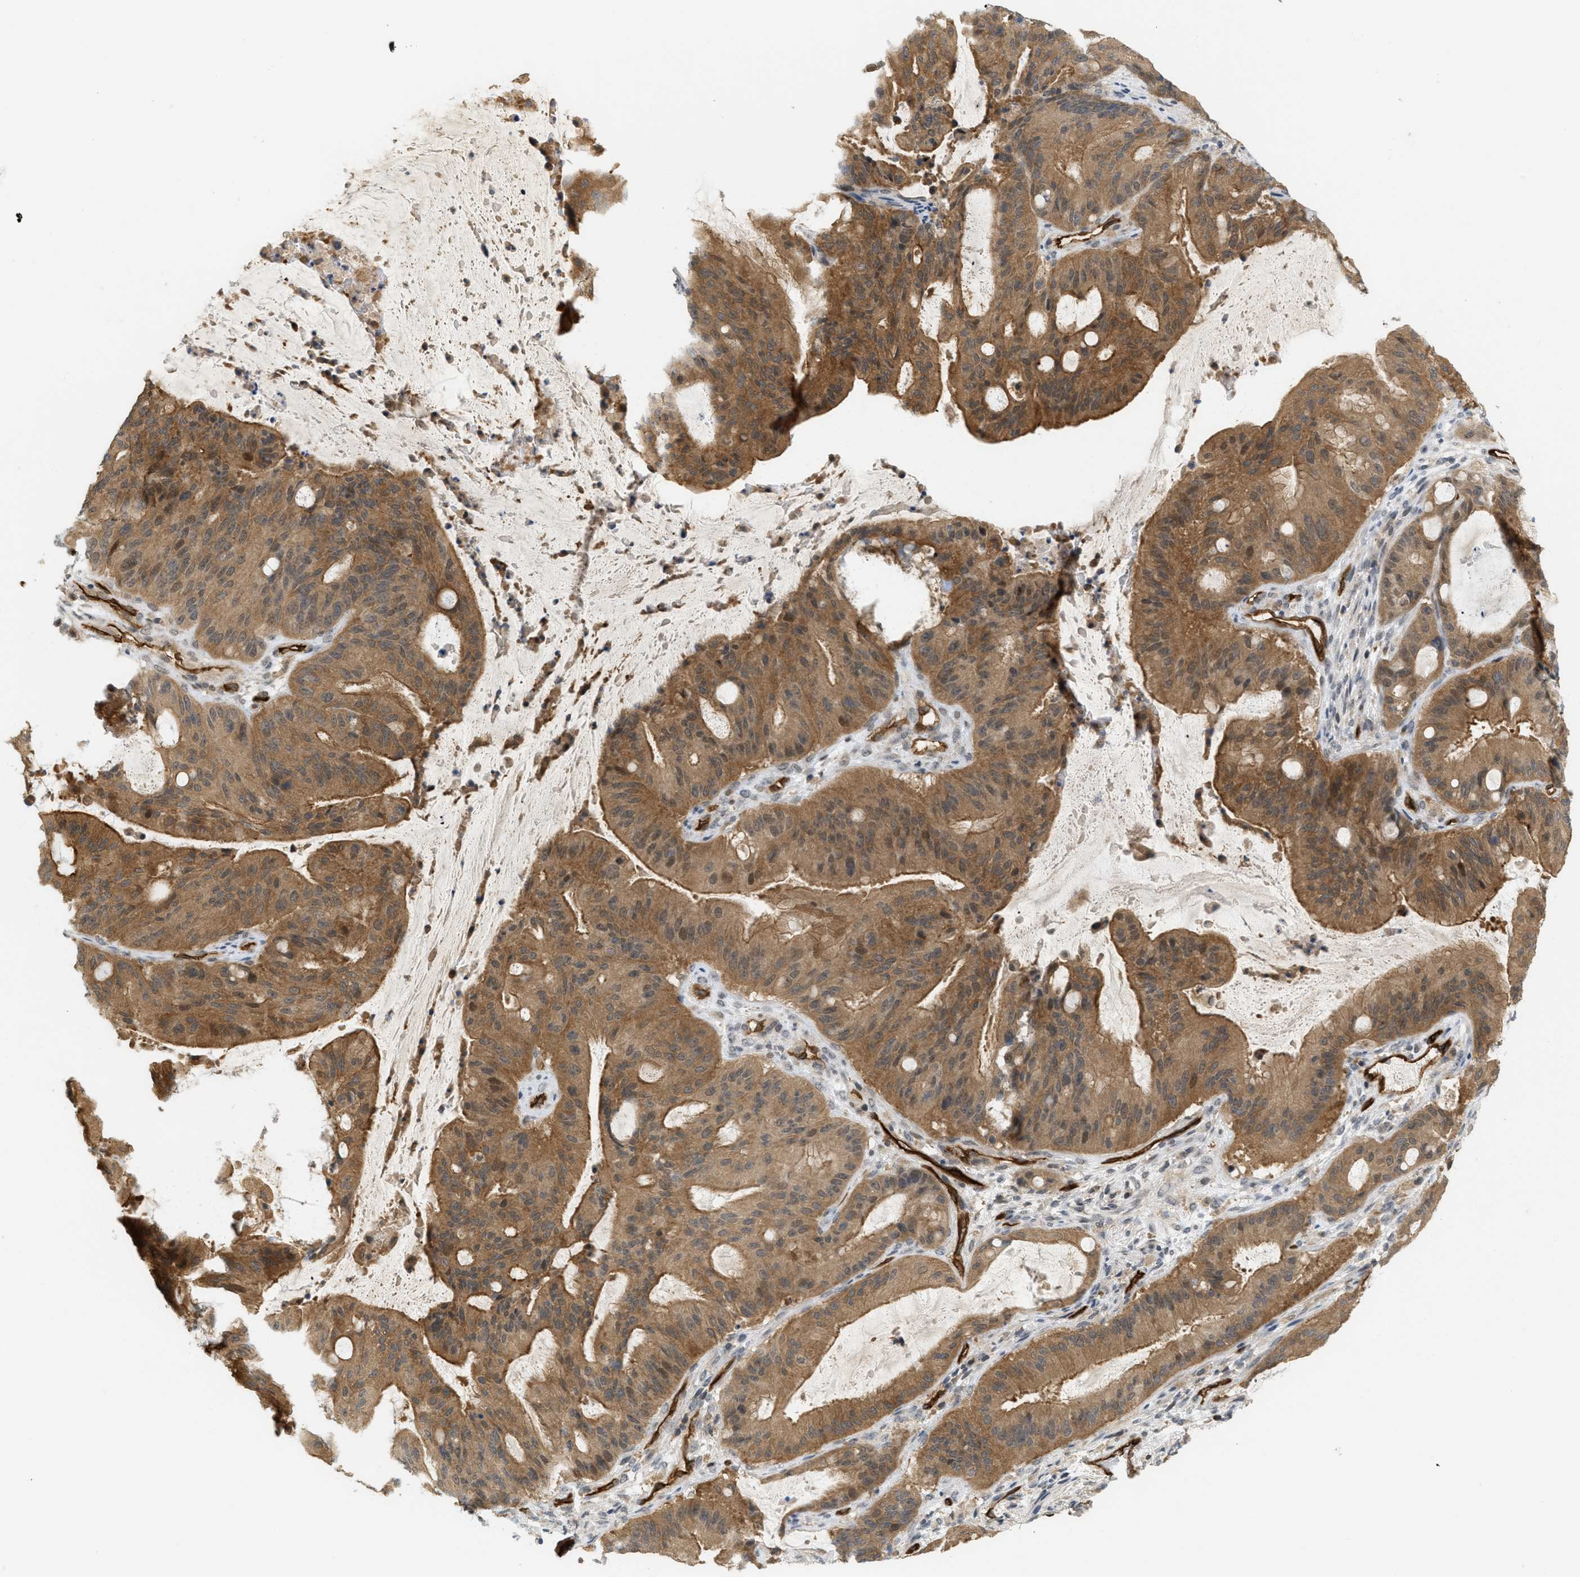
{"staining": {"intensity": "moderate", "quantity": ">75%", "location": "cytoplasmic/membranous"}, "tissue": "liver cancer", "cell_type": "Tumor cells", "image_type": "cancer", "snomed": [{"axis": "morphology", "description": "Normal tissue, NOS"}, {"axis": "morphology", "description": "Cholangiocarcinoma"}, {"axis": "topography", "description": "Liver"}, {"axis": "topography", "description": "Peripheral nerve tissue"}], "caption": "A histopathology image of human liver cancer (cholangiocarcinoma) stained for a protein exhibits moderate cytoplasmic/membranous brown staining in tumor cells.", "gene": "PALMD", "patient": {"sex": "female", "age": 73}}